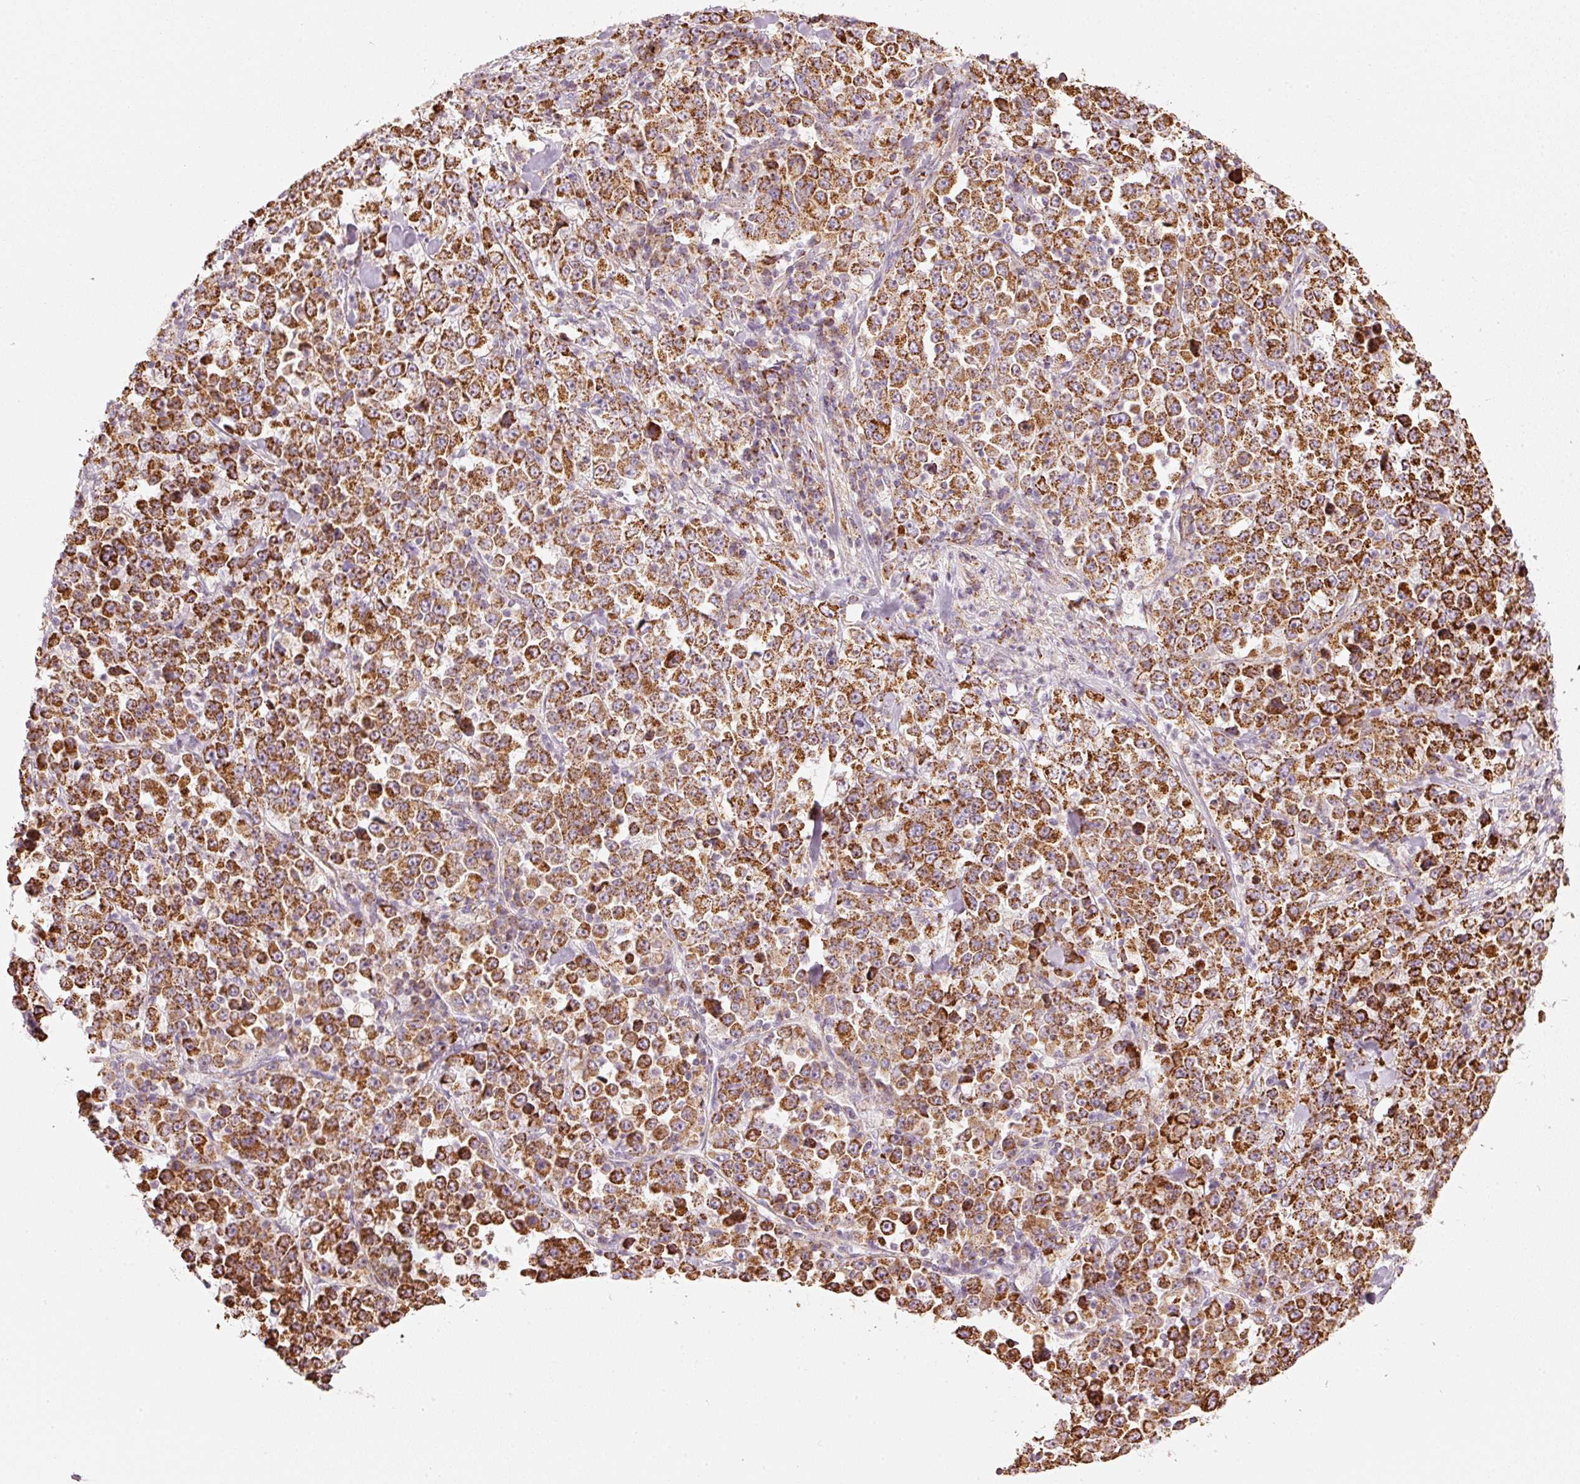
{"staining": {"intensity": "strong", "quantity": ">75%", "location": "cytoplasmic/membranous"}, "tissue": "stomach cancer", "cell_type": "Tumor cells", "image_type": "cancer", "snomed": [{"axis": "morphology", "description": "Normal tissue, NOS"}, {"axis": "morphology", "description": "Adenocarcinoma, NOS"}, {"axis": "topography", "description": "Stomach, upper"}, {"axis": "topography", "description": "Stomach"}], "caption": "IHC (DAB (3,3'-diaminobenzidine)) staining of adenocarcinoma (stomach) demonstrates strong cytoplasmic/membranous protein positivity in about >75% of tumor cells.", "gene": "C17orf98", "patient": {"sex": "male", "age": 59}}